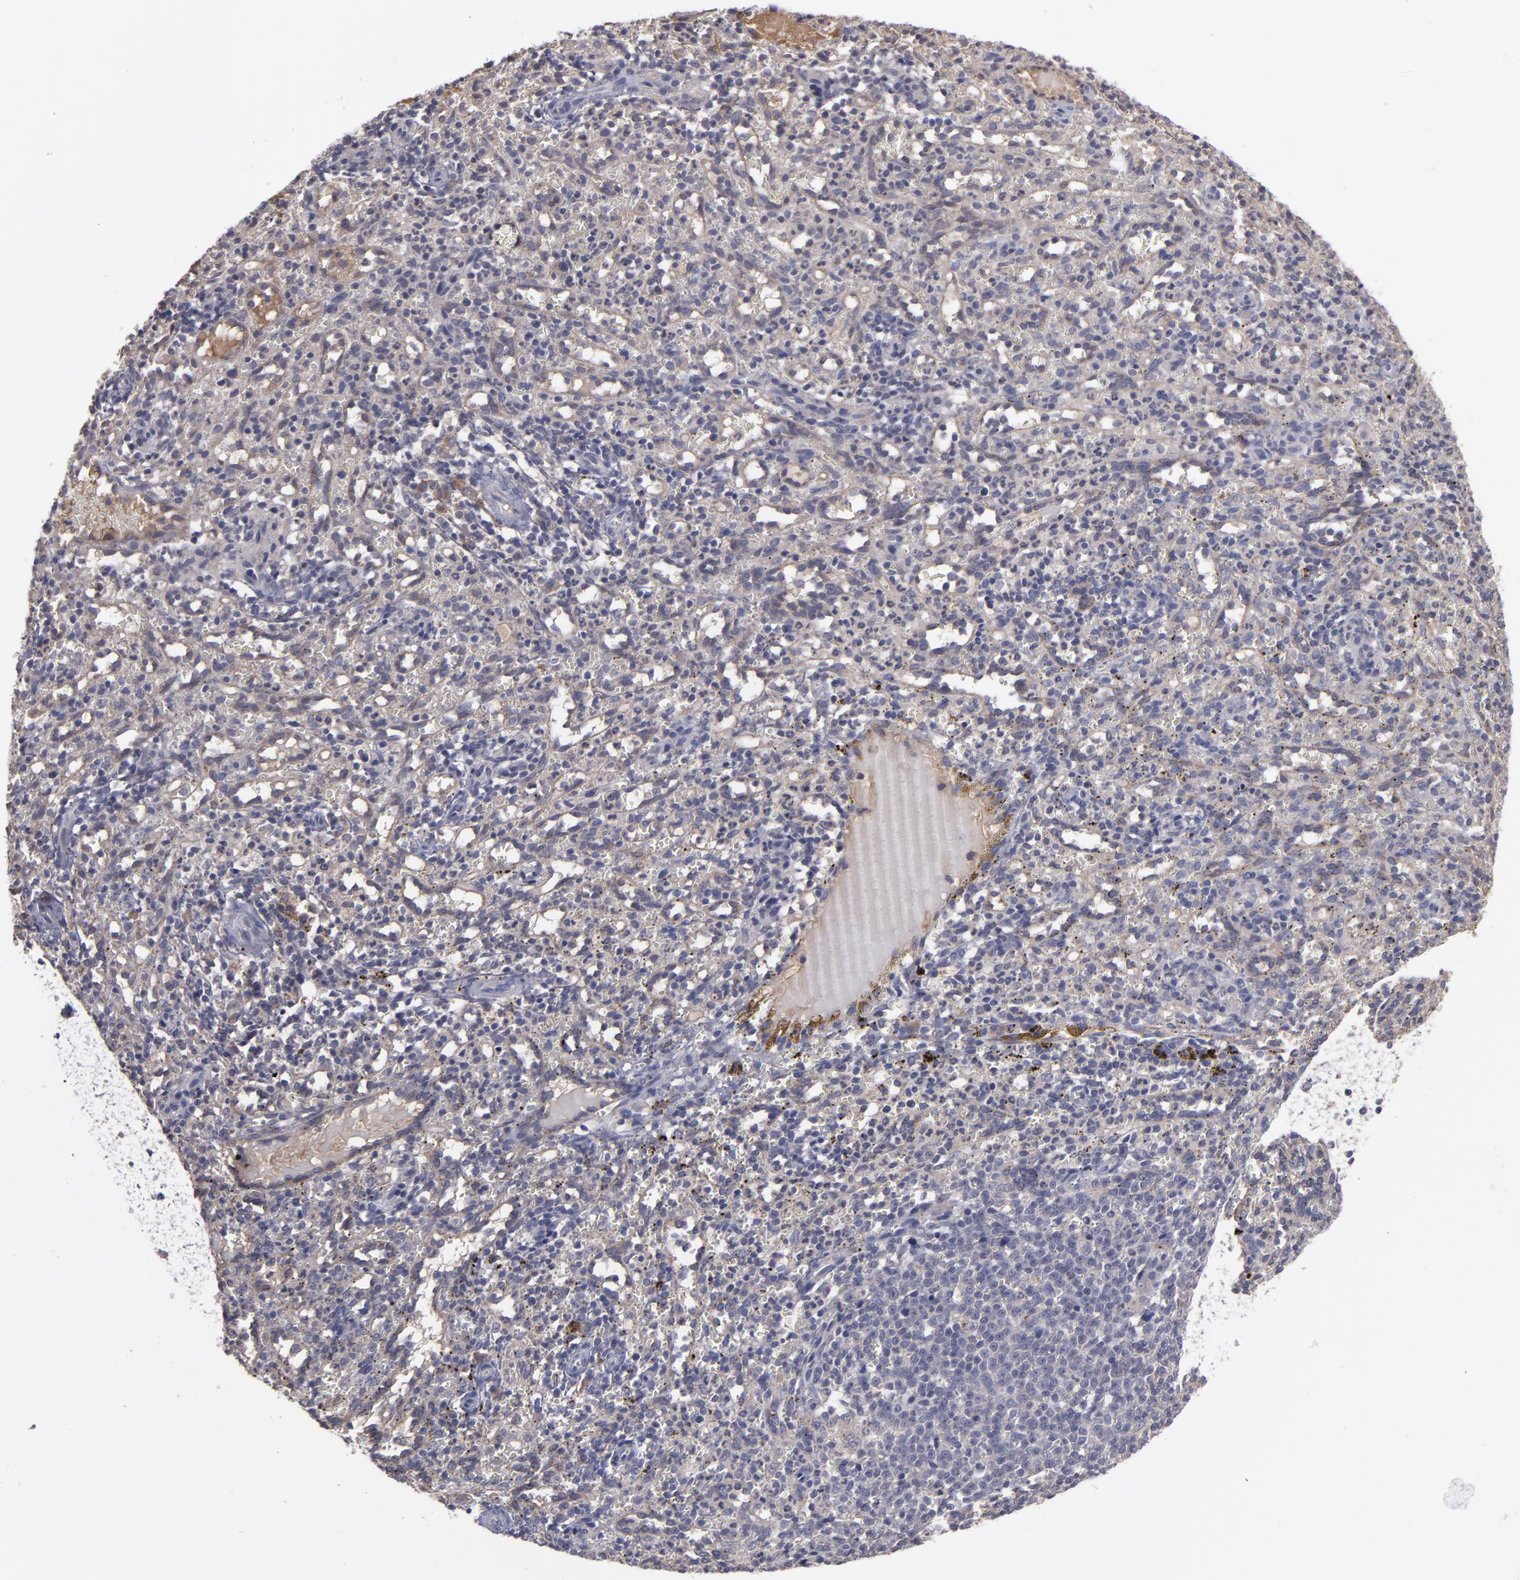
{"staining": {"intensity": "weak", "quantity": "25%-75%", "location": "cytoplasmic/membranous"}, "tissue": "spleen", "cell_type": "Cells in red pulp", "image_type": "normal", "snomed": [{"axis": "morphology", "description": "Normal tissue, NOS"}, {"axis": "topography", "description": "Spleen"}], "caption": "Immunohistochemical staining of normal spleen shows low levels of weak cytoplasmic/membranous staining in about 25%-75% of cells in red pulp.", "gene": "MMP11", "patient": {"sex": "female", "age": 10}}